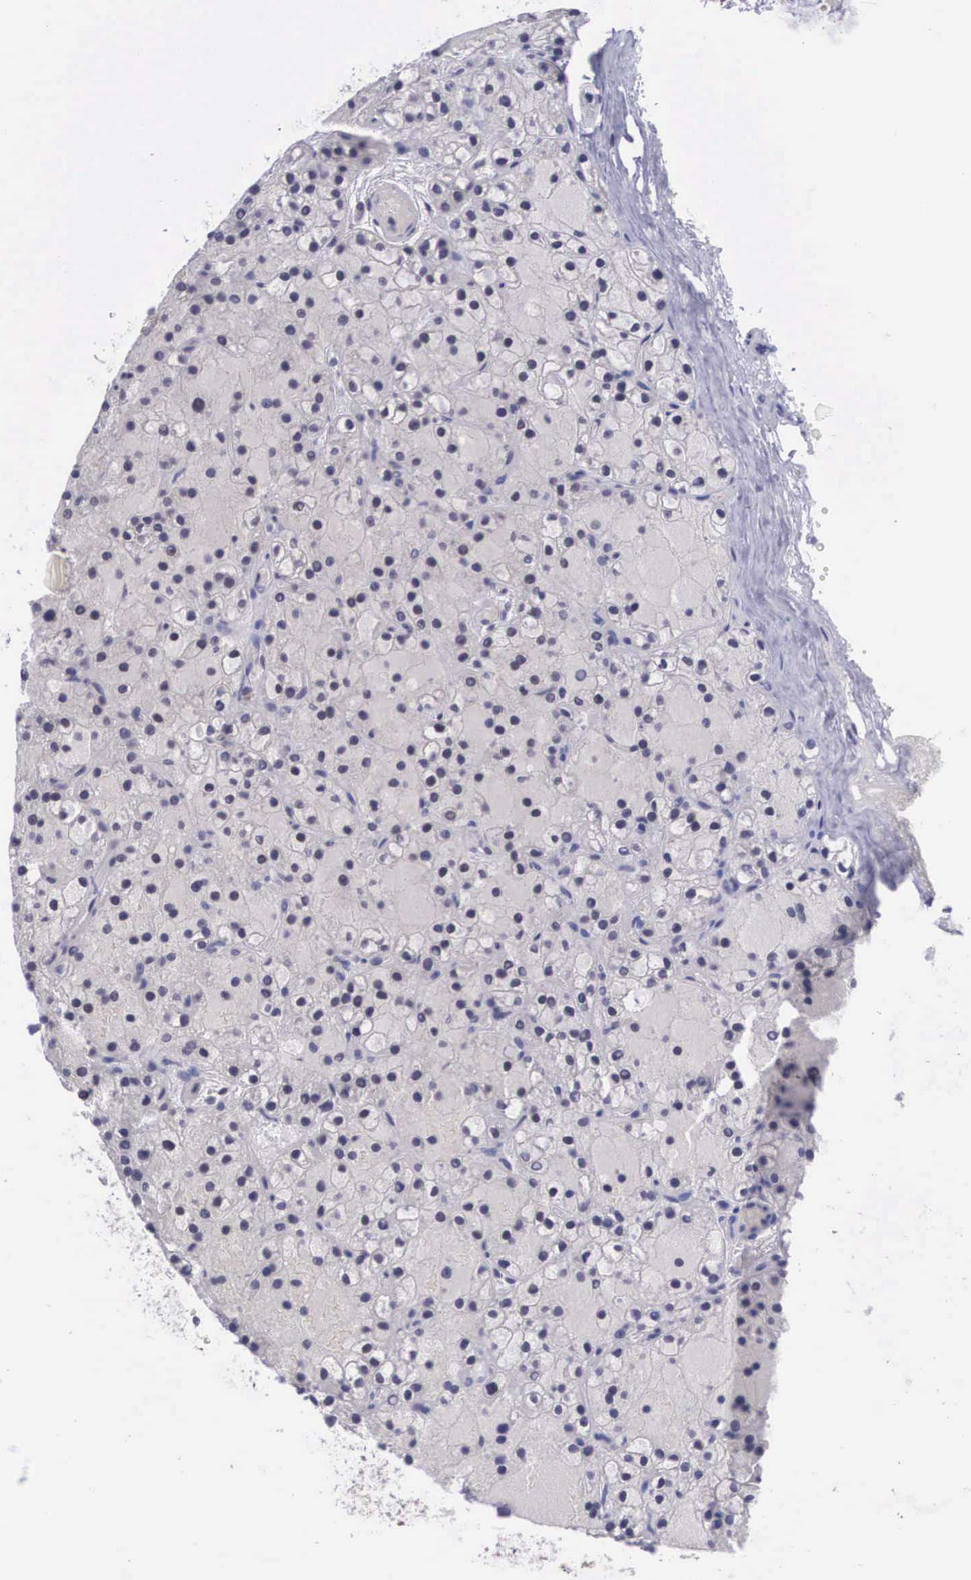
{"staining": {"intensity": "negative", "quantity": "none", "location": "none"}, "tissue": "parathyroid gland", "cell_type": "Glandular cells", "image_type": "normal", "snomed": [{"axis": "morphology", "description": "Normal tissue, NOS"}, {"axis": "topography", "description": "Parathyroid gland"}], "caption": "This is a image of immunohistochemistry staining of unremarkable parathyroid gland, which shows no positivity in glandular cells. The staining is performed using DAB brown chromogen with nuclei counter-stained in using hematoxylin.", "gene": "NINL", "patient": {"sex": "female", "age": 71}}